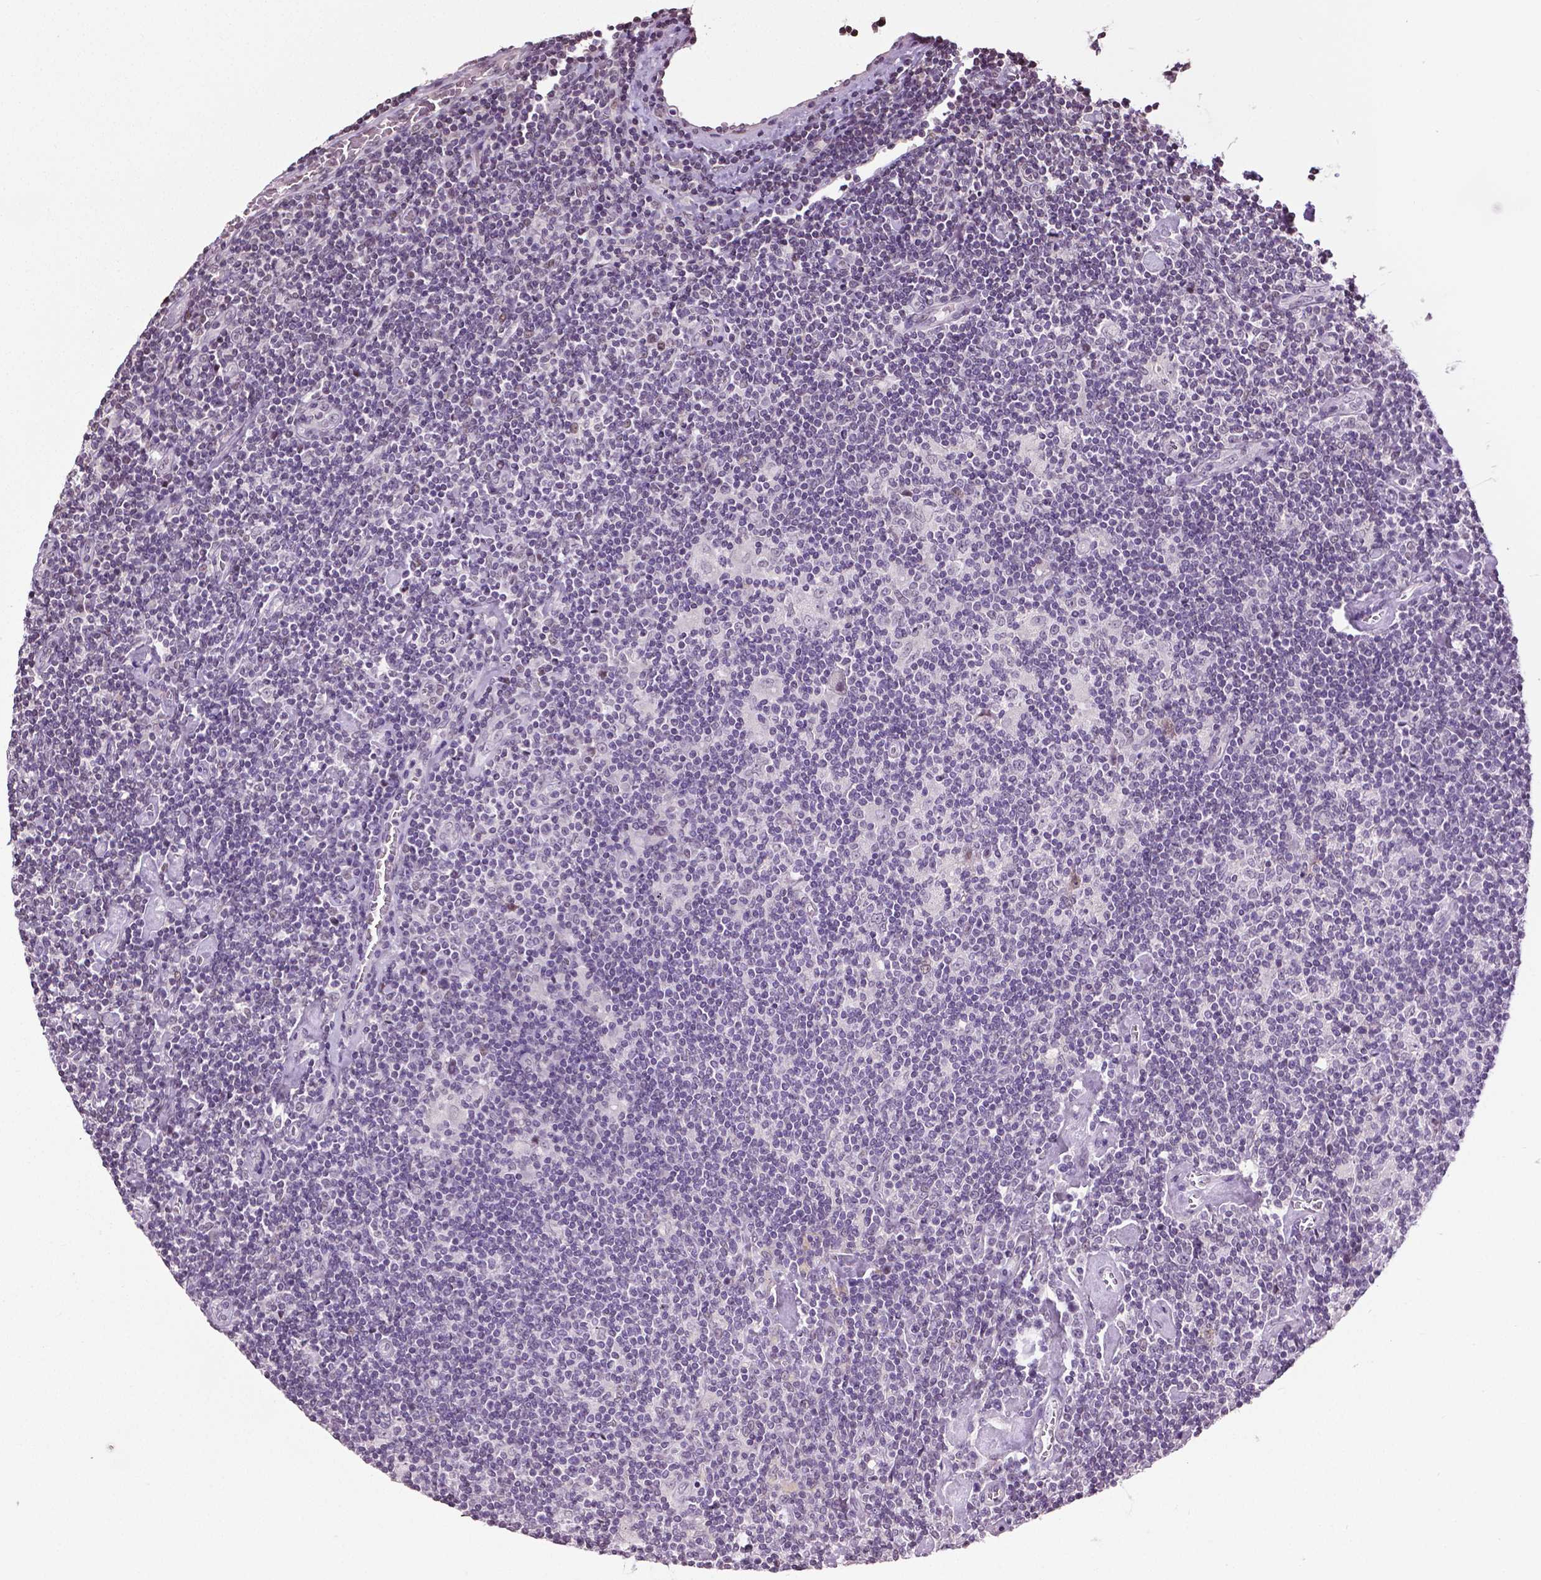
{"staining": {"intensity": "negative", "quantity": "none", "location": "none"}, "tissue": "lymphoma", "cell_type": "Tumor cells", "image_type": "cancer", "snomed": [{"axis": "morphology", "description": "Hodgkin's disease, NOS"}, {"axis": "topography", "description": "Lymph node"}], "caption": "Micrograph shows no protein expression in tumor cells of Hodgkin's disease tissue. (DAB (3,3'-diaminobenzidine) immunohistochemistry (IHC) with hematoxylin counter stain).", "gene": "DLX5", "patient": {"sex": "male", "age": 40}}